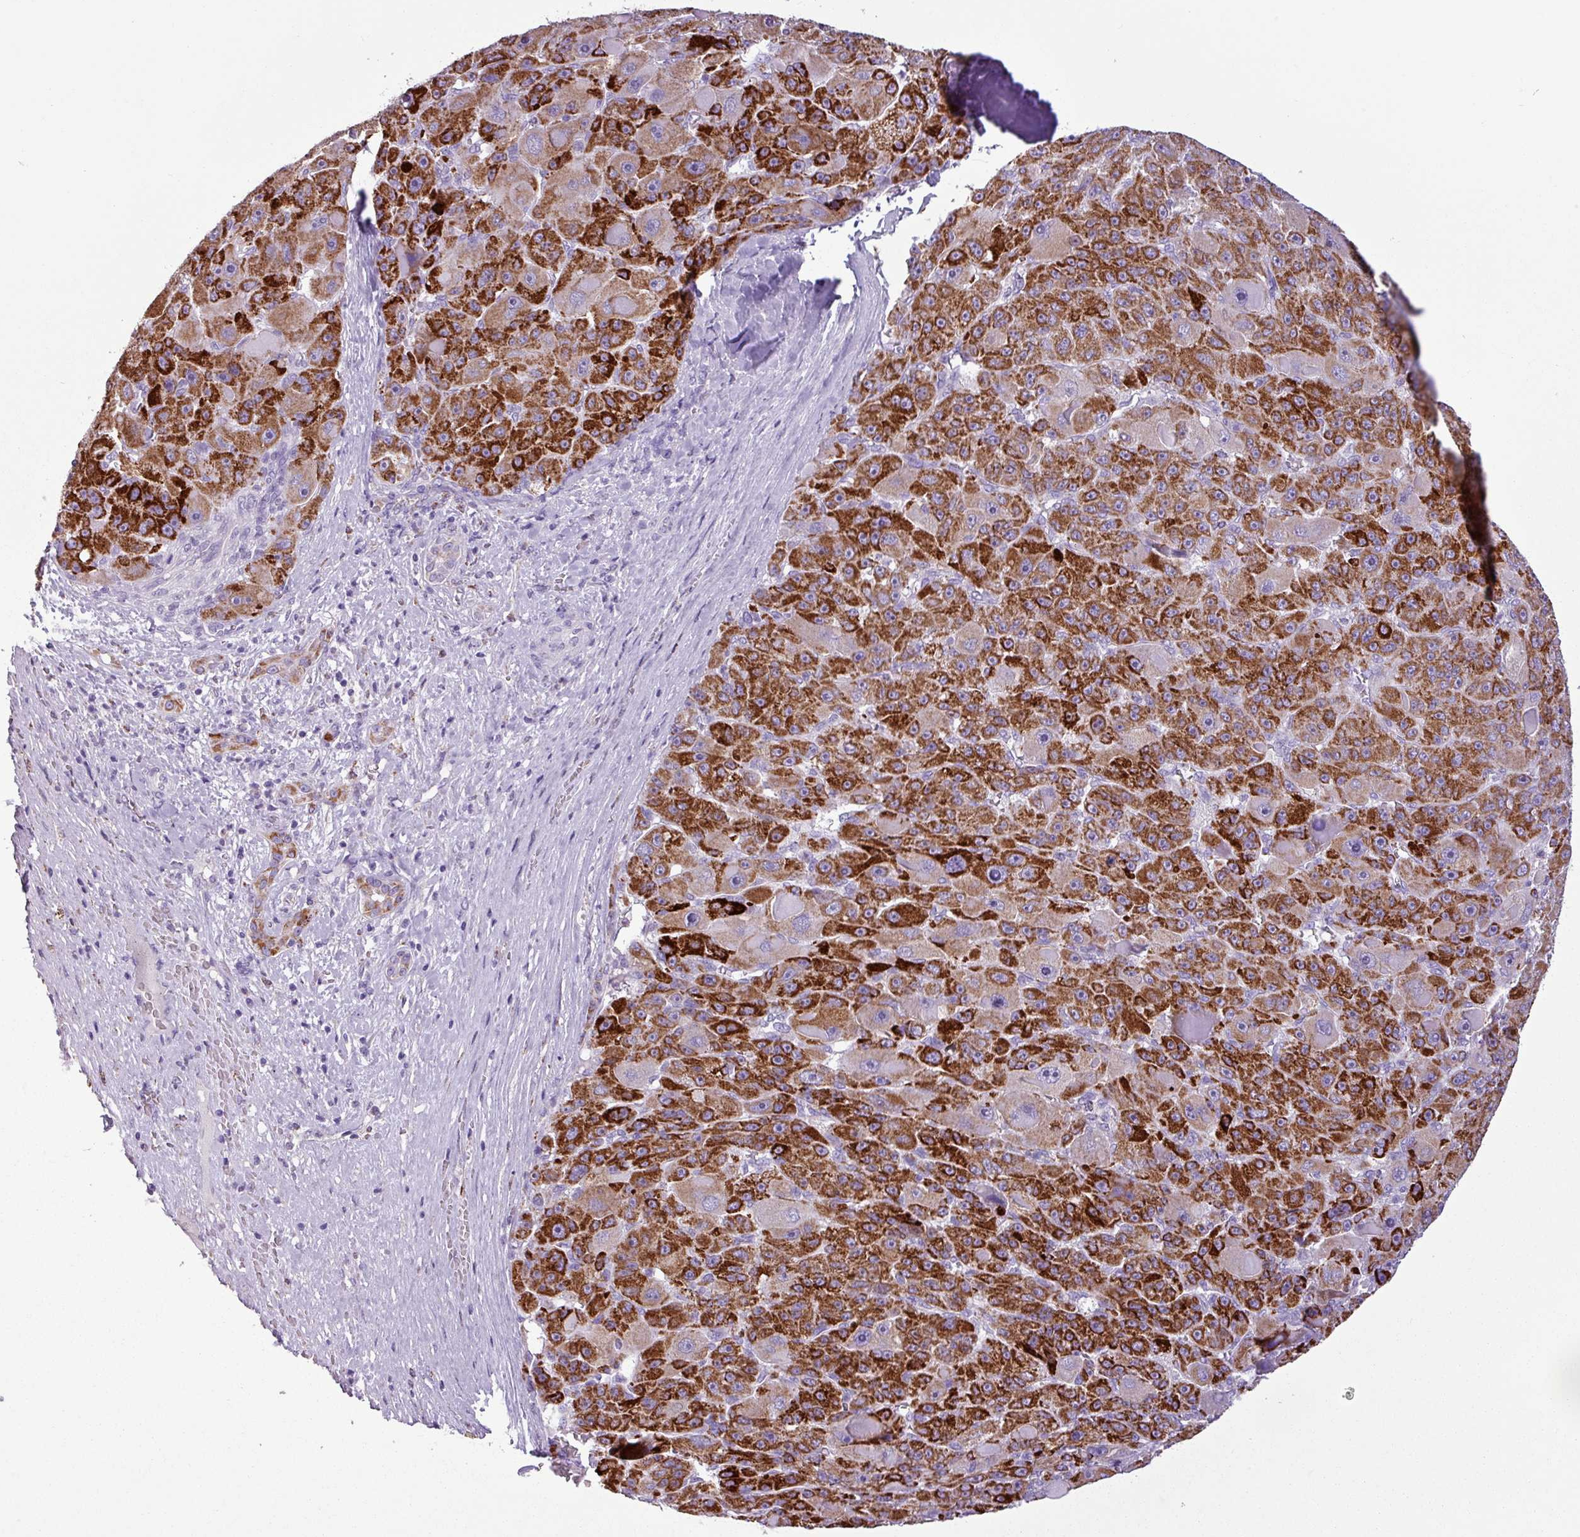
{"staining": {"intensity": "strong", "quantity": ">75%", "location": "cytoplasmic/membranous"}, "tissue": "liver cancer", "cell_type": "Tumor cells", "image_type": "cancer", "snomed": [{"axis": "morphology", "description": "Carcinoma, Hepatocellular, NOS"}, {"axis": "topography", "description": "Liver"}], "caption": "Protein staining of liver hepatocellular carcinoma tissue demonstrates strong cytoplasmic/membranous staining in about >75% of tumor cells. Immunohistochemistry (ihc) stains the protein in brown and the nuclei are stained blue.", "gene": "ZNF667", "patient": {"sex": "male", "age": 76}}